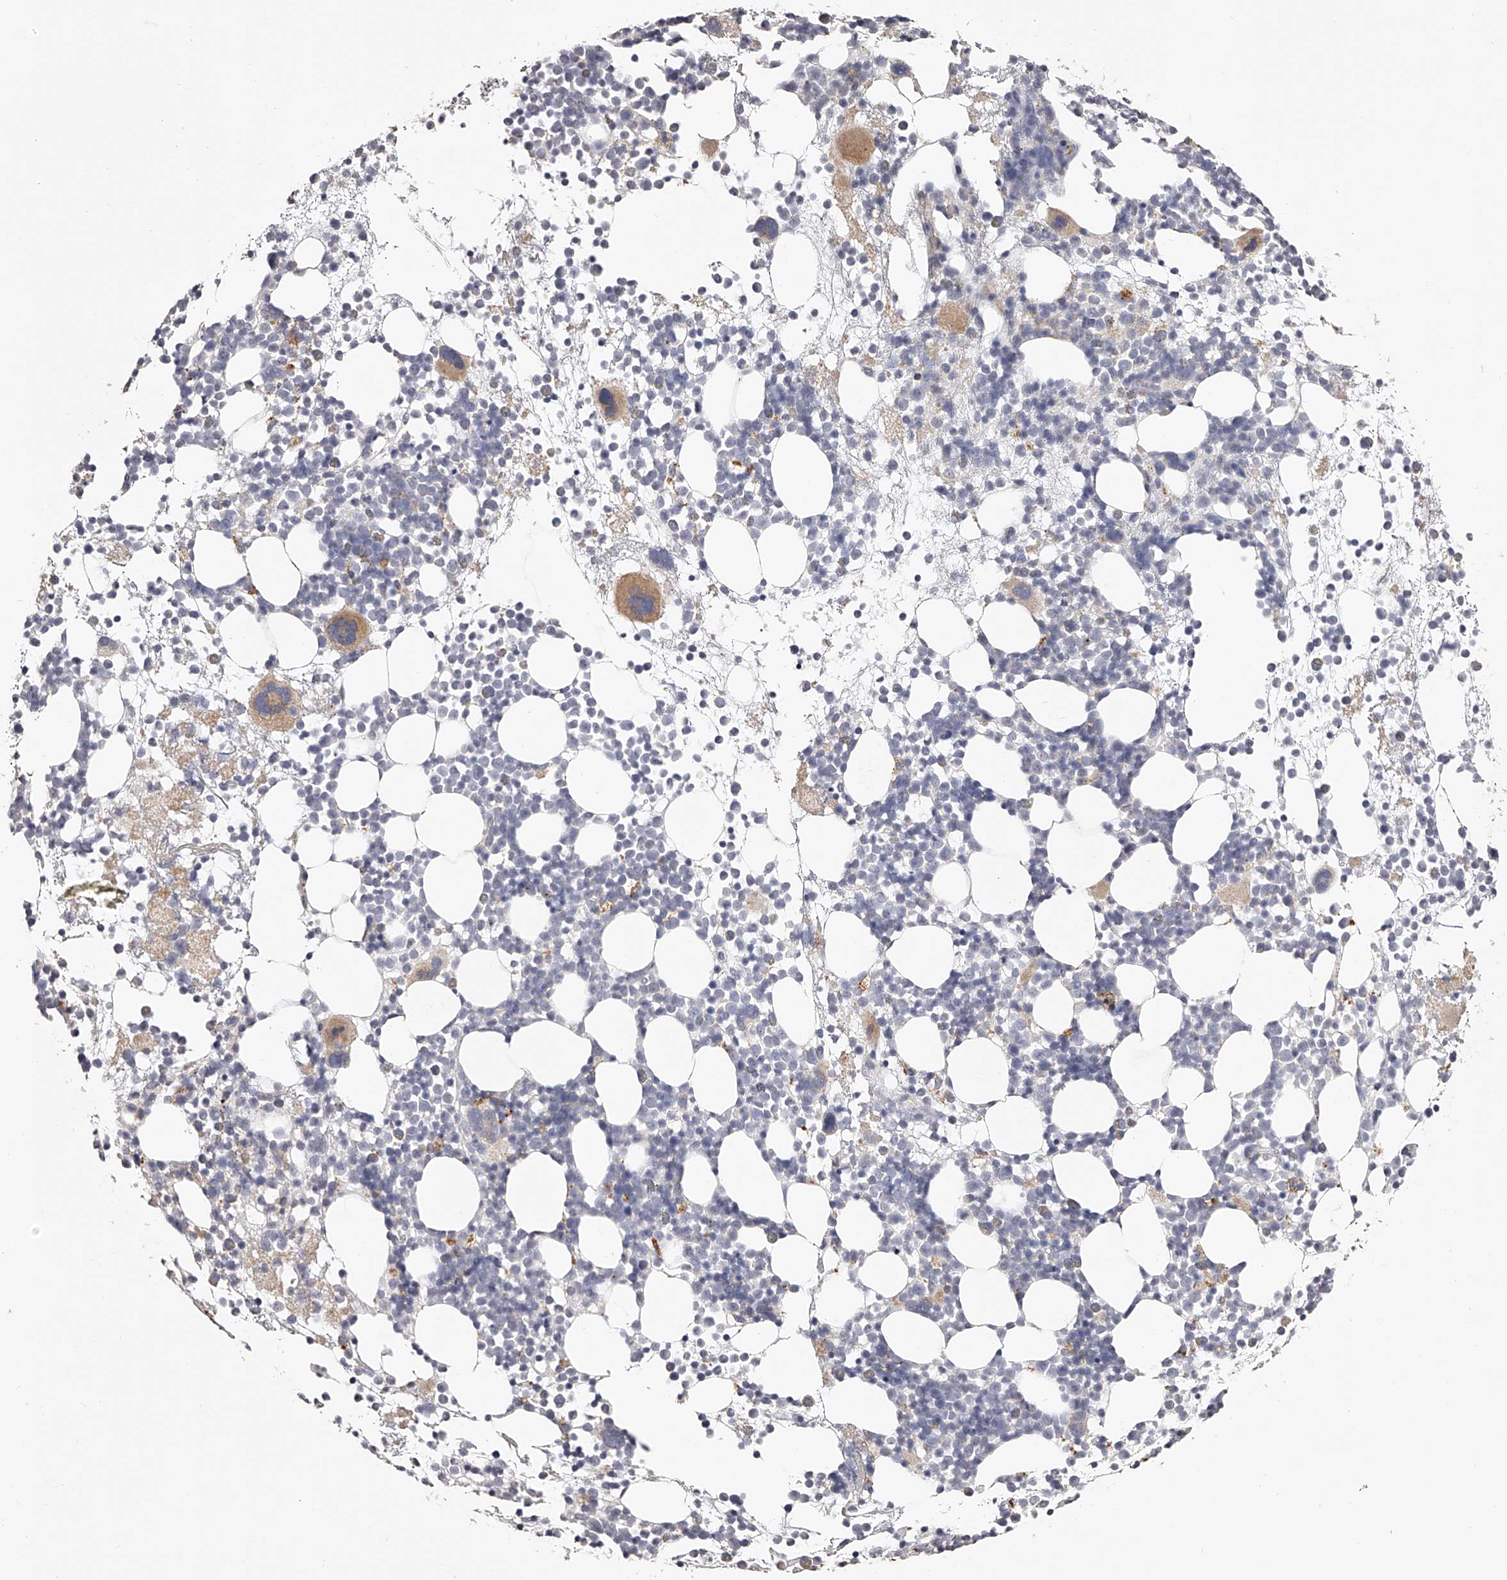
{"staining": {"intensity": "moderate", "quantity": "<25%", "location": "cytoplasmic/membranous"}, "tissue": "bone marrow", "cell_type": "Hematopoietic cells", "image_type": "normal", "snomed": [{"axis": "morphology", "description": "Normal tissue, NOS"}, {"axis": "topography", "description": "Bone marrow"}], "caption": "This is a photomicrograph of immunohistochemistry (IHC) staining of benign bone marrow, which shows moderate staining in the cytoplasmic/membranous of hematopoietic cells.", "gene": "SLC35D3", "patient": {"sex": "female", "age": 57}}